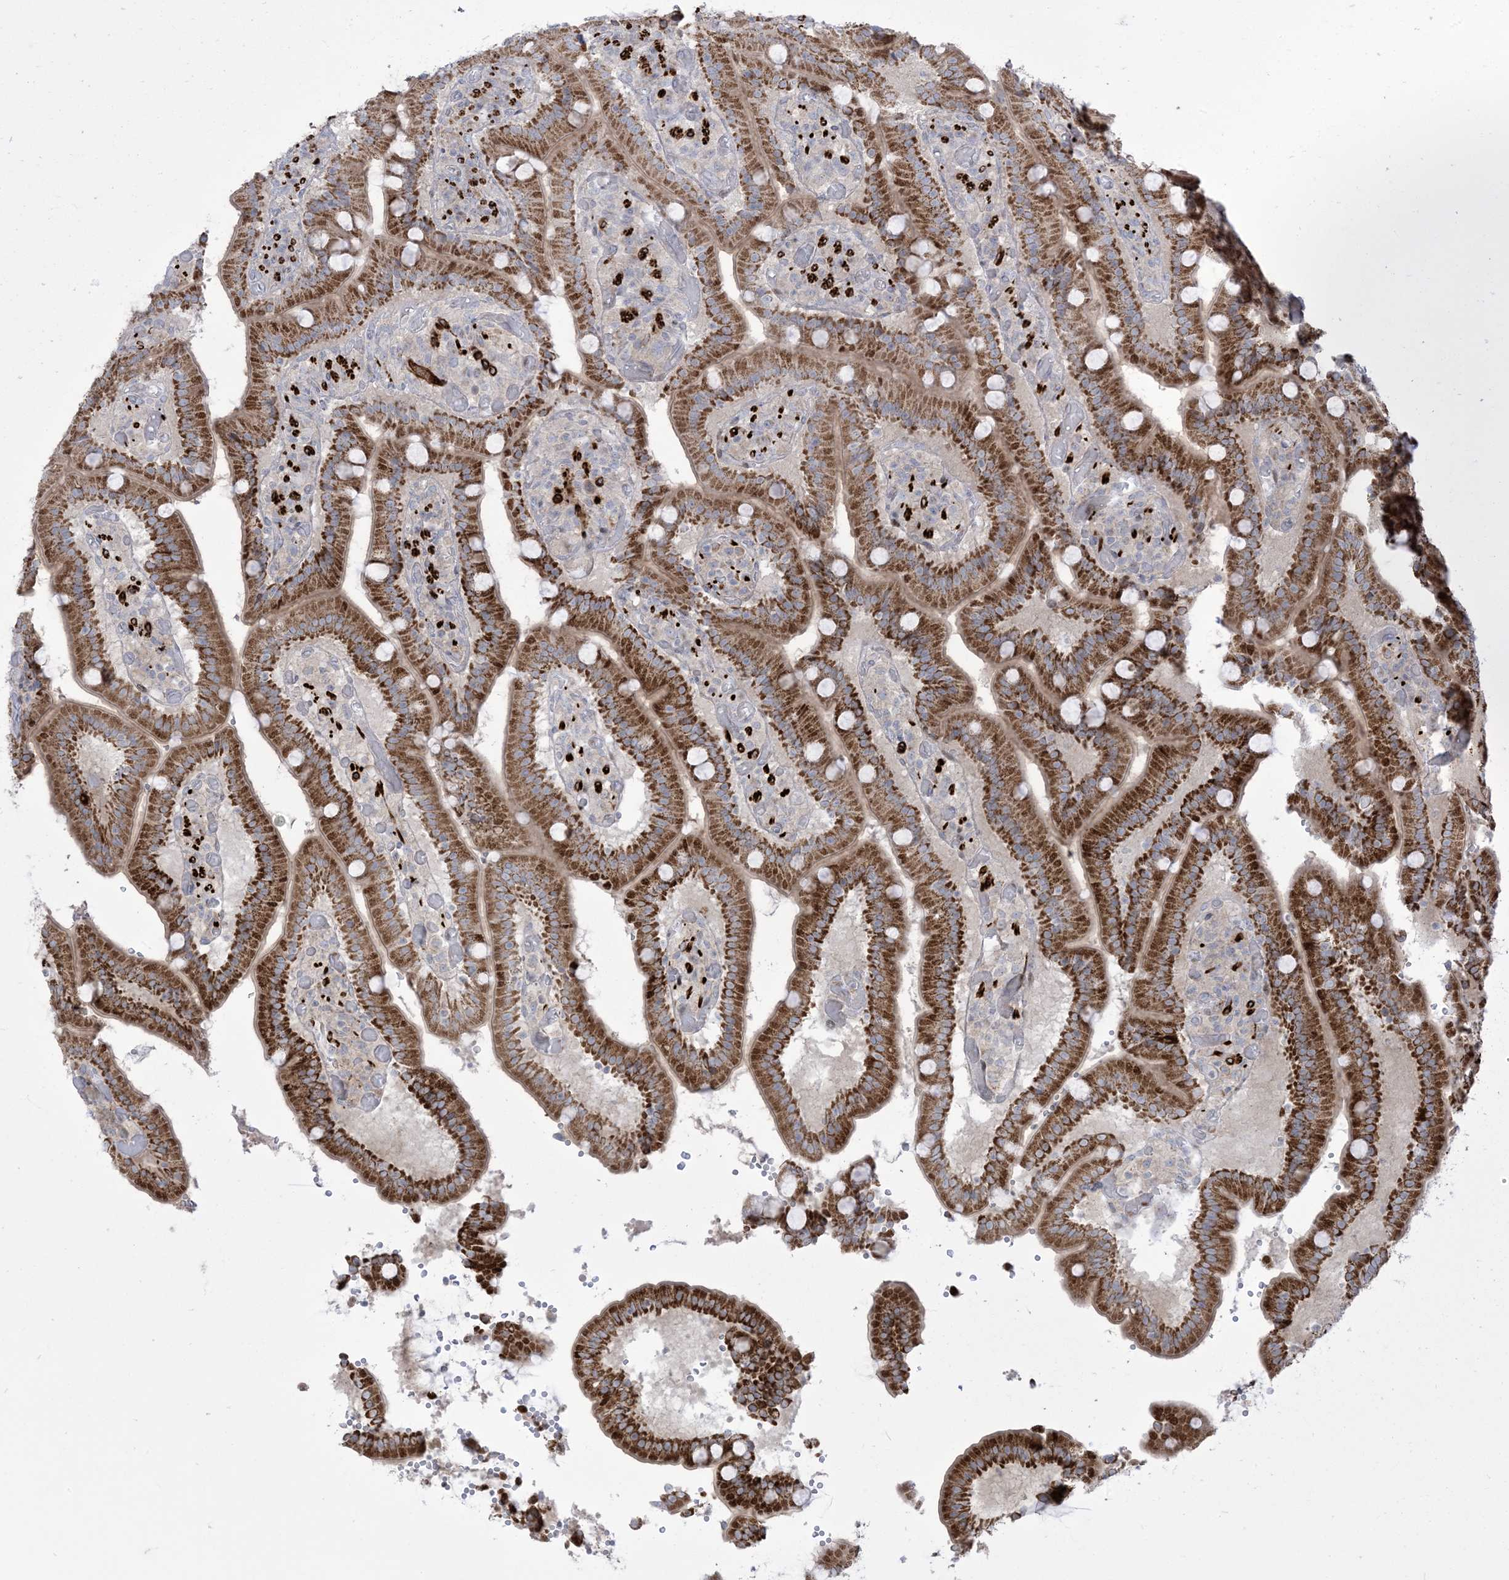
{"staining": {"intensity": "moderate", "quantity": ">75%", "location": "cytoplasmic/membranous"}, "tissue": "duodenum", "cell_type": "Glandular cells", "image_type": "normal", "snomed": [{"axis": "morphology", "description": "Normal tissue, NOS"}, {"axis": "topography", "description": "Duodenum"}], "caption": "Normal duodenum was stained to show a protein in brown. There is medium levels of moderate cytoplasmic/membranous positivity in about >75% of glandular cells.", "gene": "AFTPH", "patient": {"sex": "female", "age": 62}}